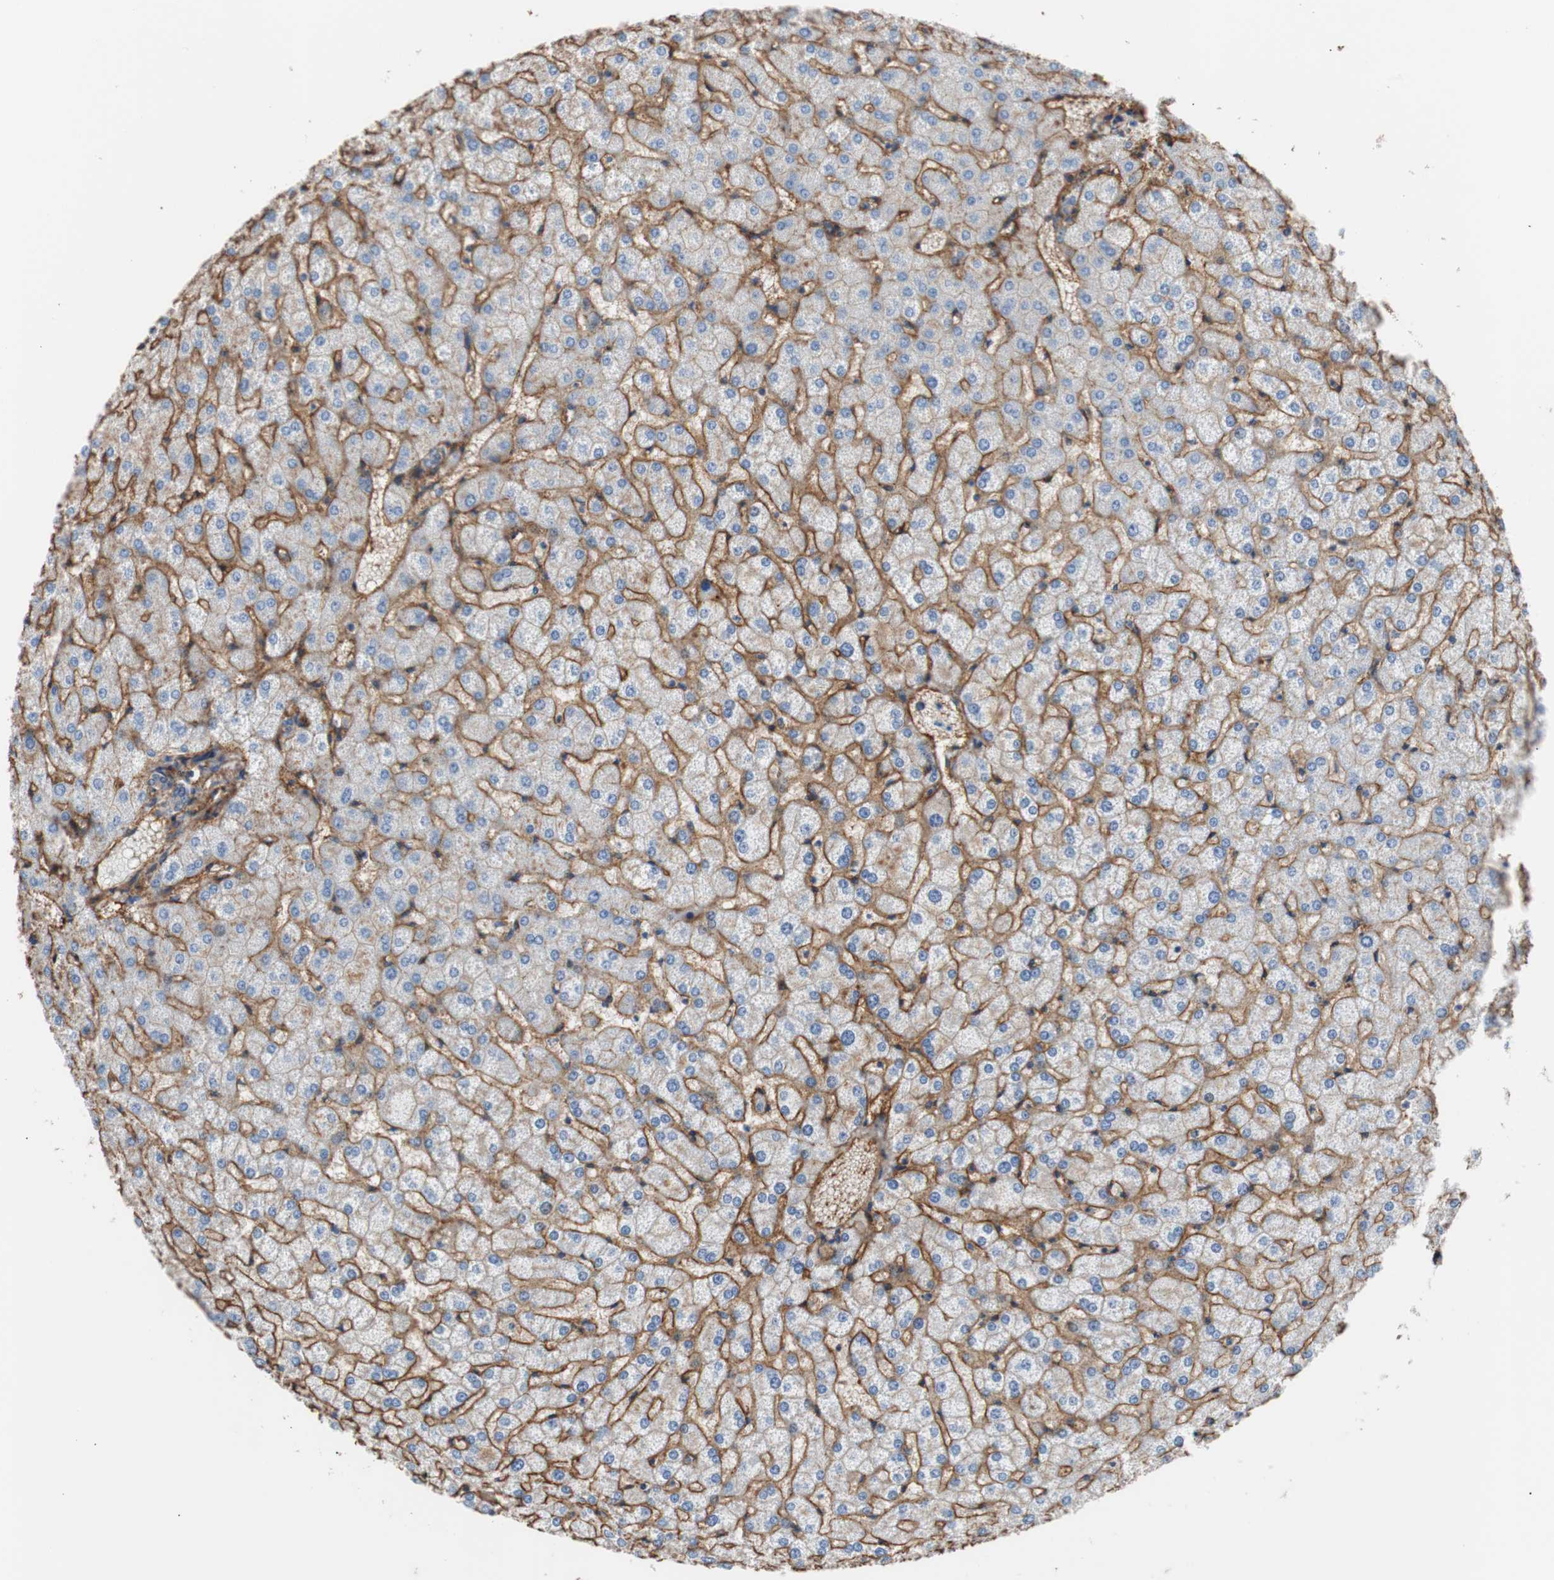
{"staining": {"intensity": "negative", "quantity": "none", "location": "none"}, "tissue": "liver", "cell_type": "Cholangiocytes", "image_type": "normal", "snomed": [{"axis": "morphology", "description": "Normal tissue, NOS"}, {"axis": "topography", "description": "Liver"}], "caption": "Immunohistochemistry (IHC) micrograph of normal liver: liver stained with DAB (3,3'-diaminobenzidine) displays no significant protein positivity in cholangiocytes.", "gene": "CD81", "patient": {"sex": "female", "age": 32}}